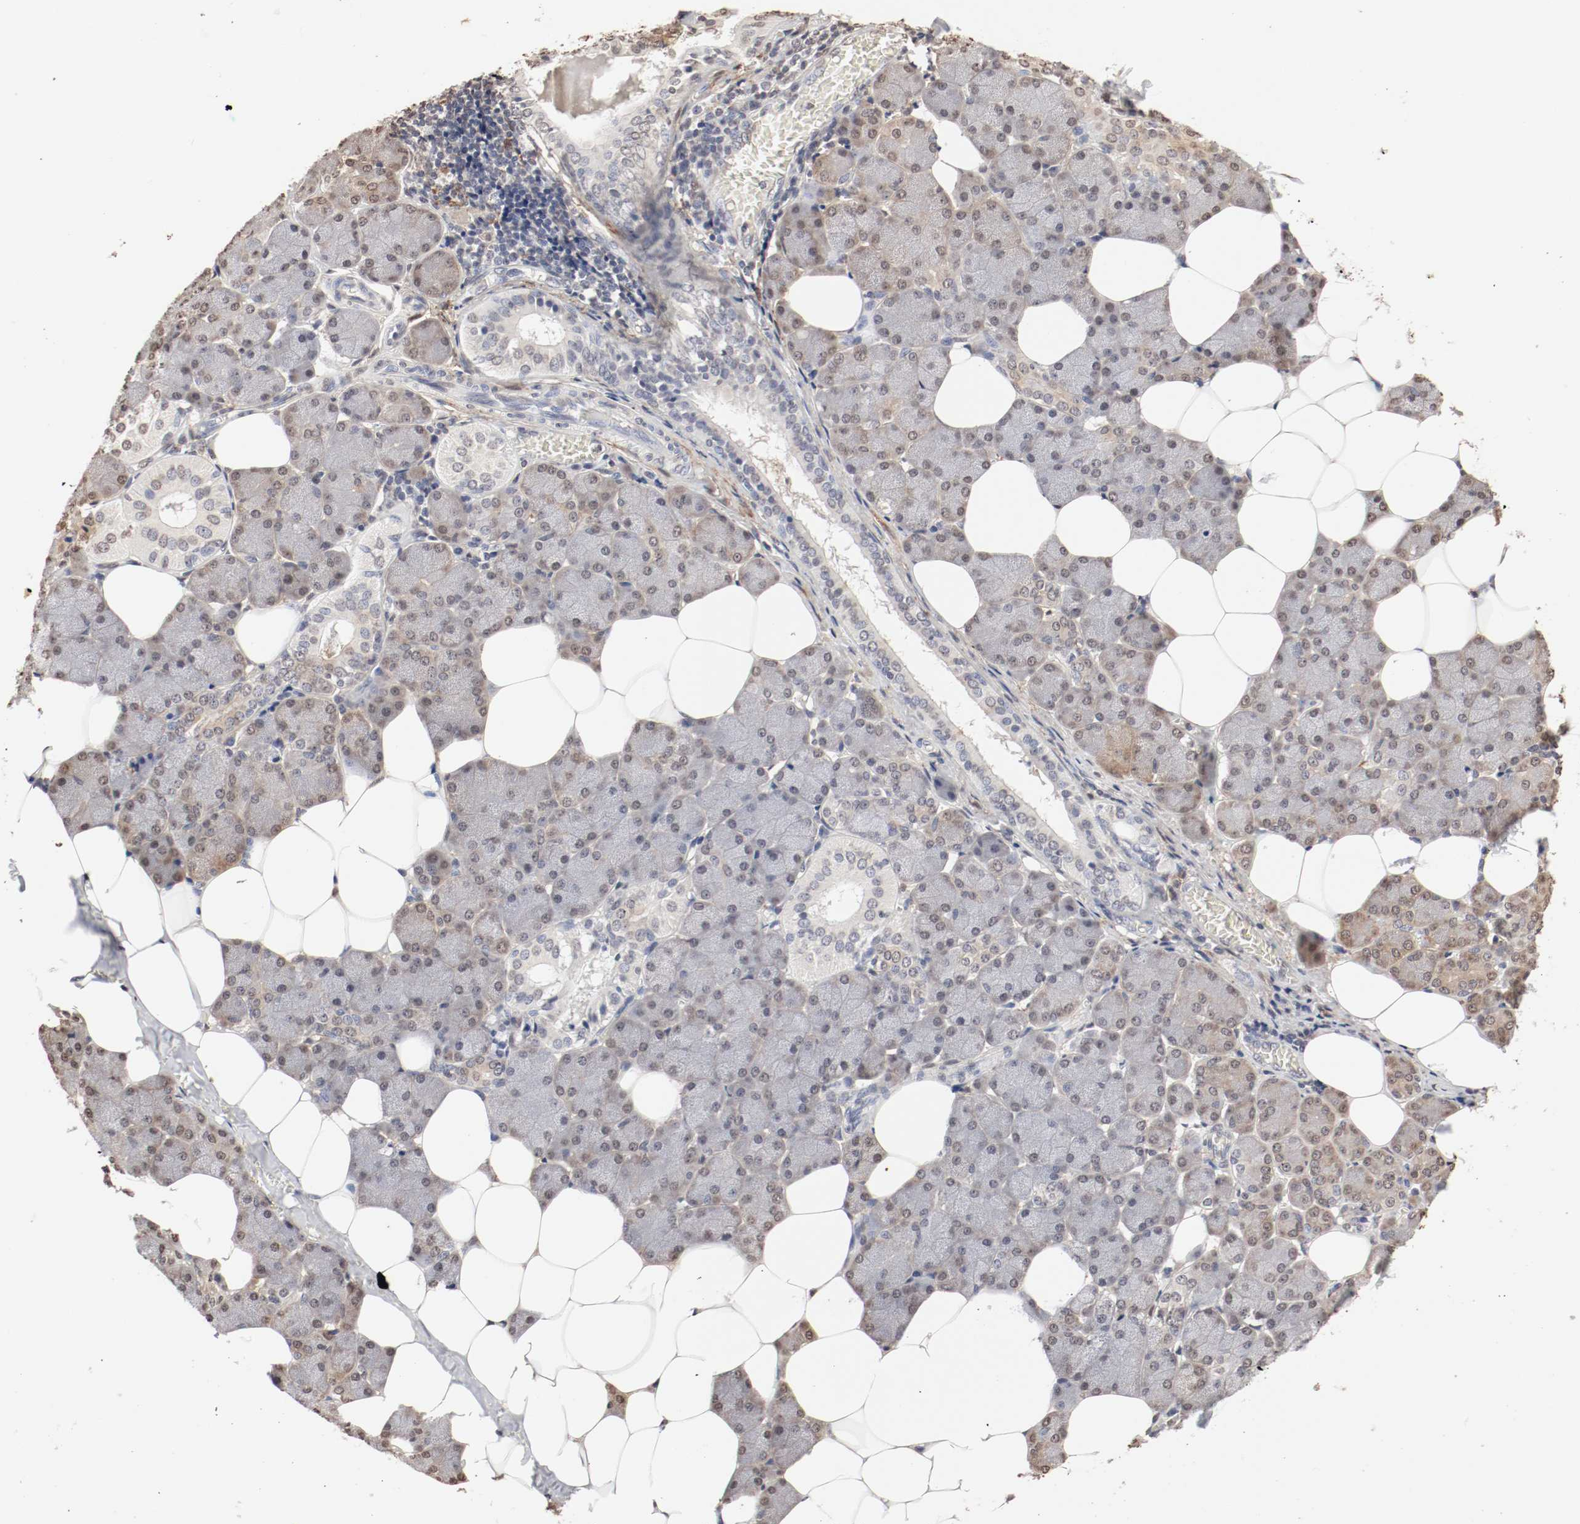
{"staining": {"intensity": "moderate", "quantity": "25%-75%", "location": "cytoplasmic/membranous,nuclear"}, "tissue": "salivary gland", "cell_type": "Glandular cells", "image_type": "normal", "snomed": [{"axis": "morphology", "description": "Normal tissue, NOS"}, {"axis": "morphology", "description": "Adenoma, NOS"}, {"axis": "topography", "description": "Salivary gland"}], "caption": "The photomicrograph demonstrates immunohistochemical staining of benign salivary gland. There is moderate cytoplasmic/membranous,nuclear staining is appreciated in approximately 25%-75% of glandular cells. The protein of interest is shown in brown color, while the nuclei are stained blue.", "gene": "WASL", "patient": {"sex": "female", "age": 32}}